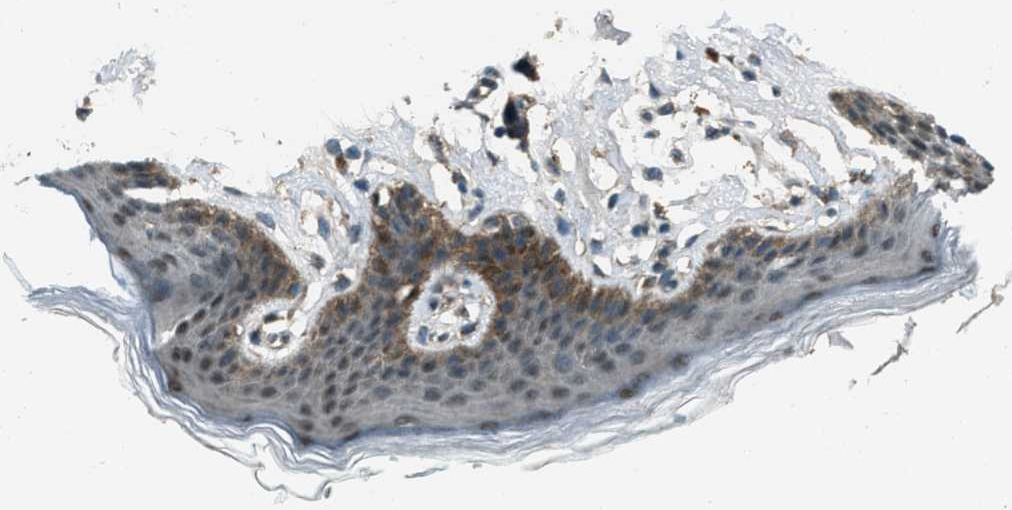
{"staining": {"intensity": "moderate", "quantity": "<25%", "location": "cytoplasmic/membranous,nuclear"}, "tissue": "skin", "cell_type": "Epidermal cells", "image_type": "normal", "snomed": [{"axis": "morphology", "description": "Normal tissue, NOS"}, {"axis": "topography", "description": "Vulva"}], "caption": "Protein expression analysis of normal skin reveals moderate cytoplasmic/membranous,nuclear positivity in about <25% of epidermal cells.", "gene": "SVIL", "patient": {"sex": "female", "age": 66}}